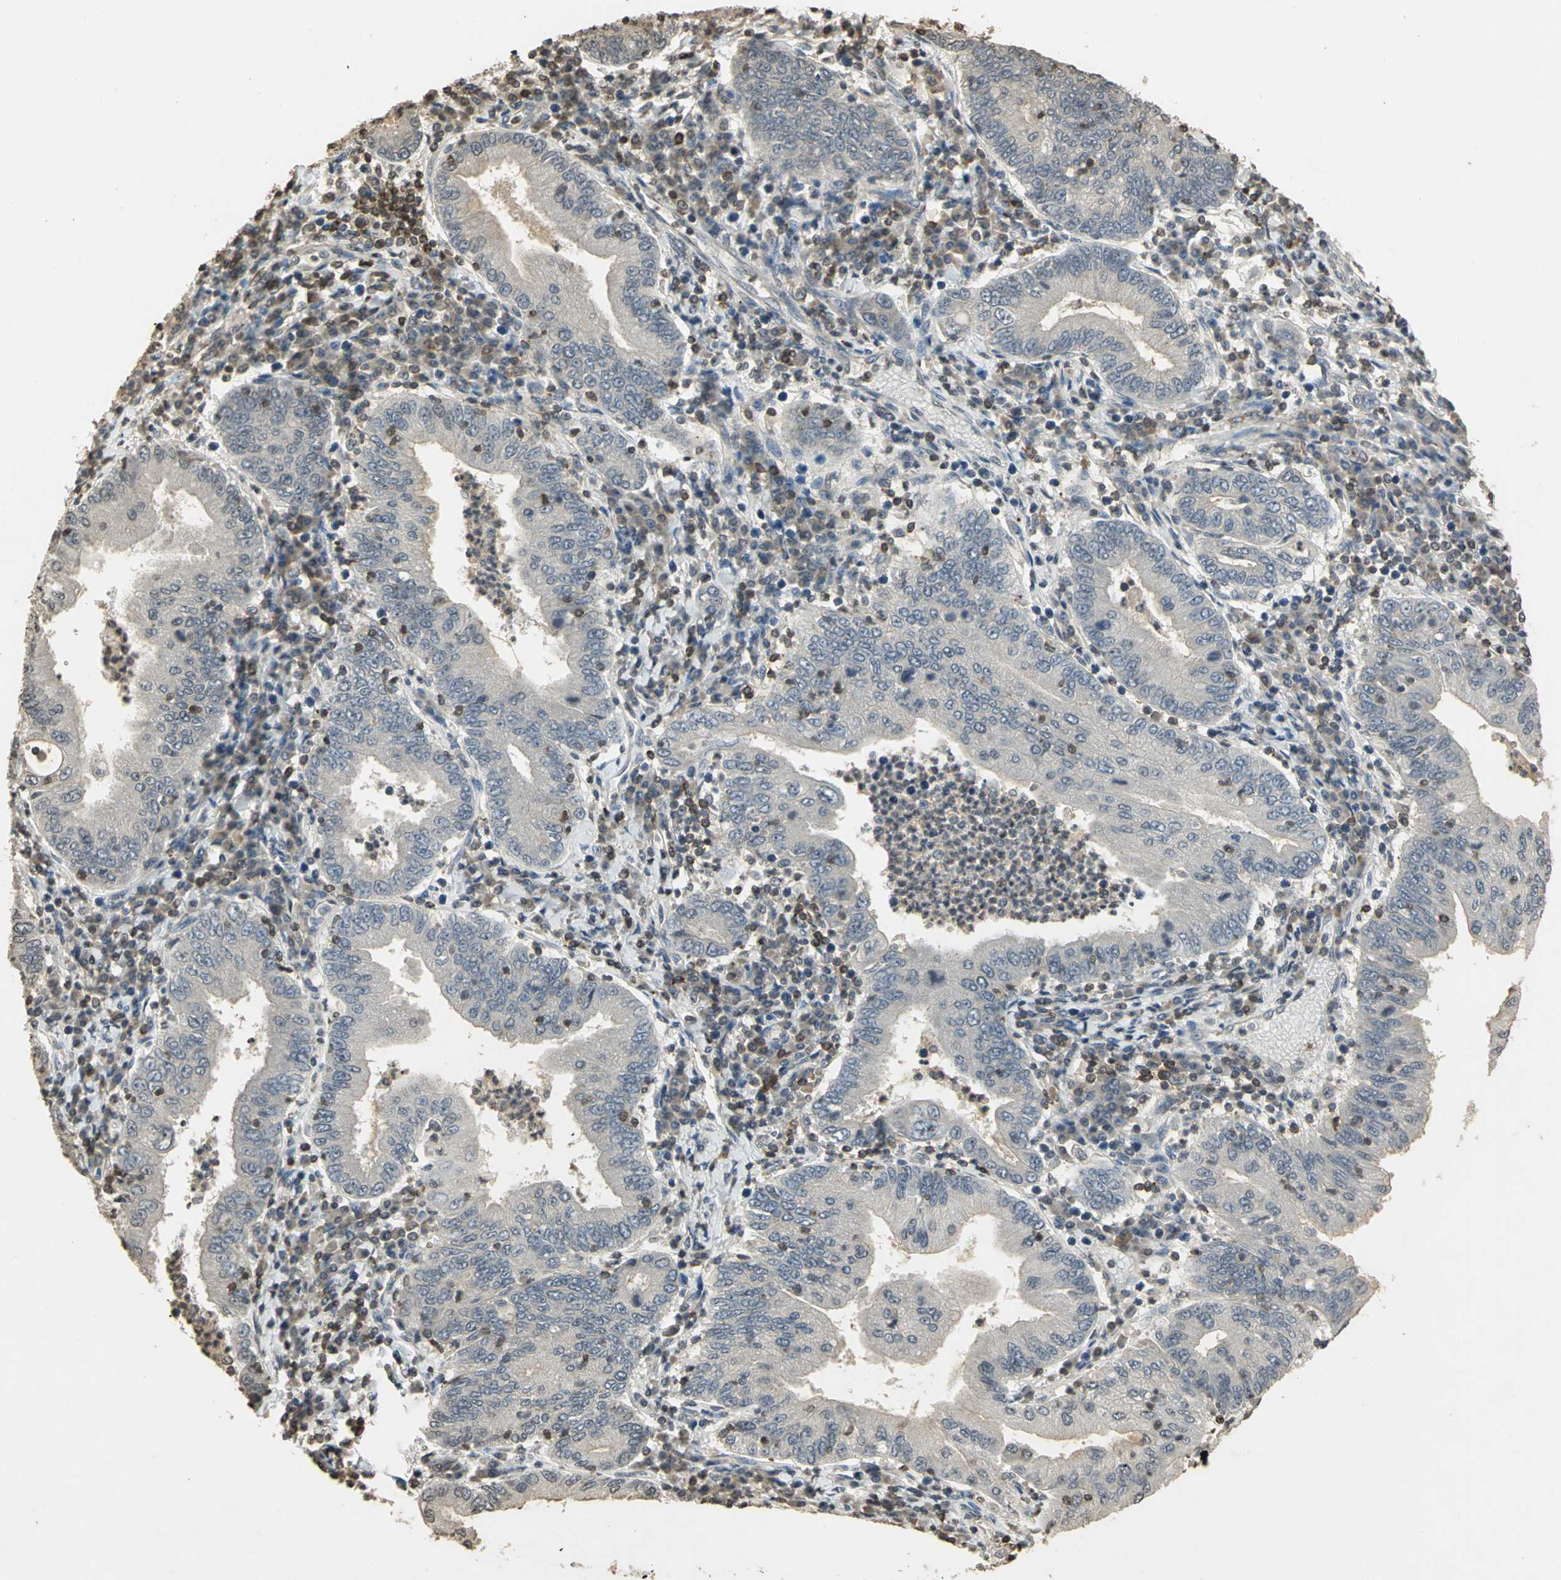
{"staining": {"intensity": "negative", "quantity": "none", "location": "none"}, "tissue": "stomach cancer", "cell_type": "Tumor cells", "image_type": "cancer", "snomed": [{"axis": "morphology", "description": "Normal tissue, NOS"}, {"axis": "morphology", "description": "Adenocarcinoma, NOS"}, {"axis": "topography", "description": "Esophagus"}, {"axis": "topography", "description": "Stomach, upper"}, {"axis": "topography", "description": "Peripheral nerve tissue"}], "caption": "This is an IHC micrograph of stomach cancer. There is no expression in tumor cells.", "gene": "IL16", "patient": {"sex": "male", "age": 62}}